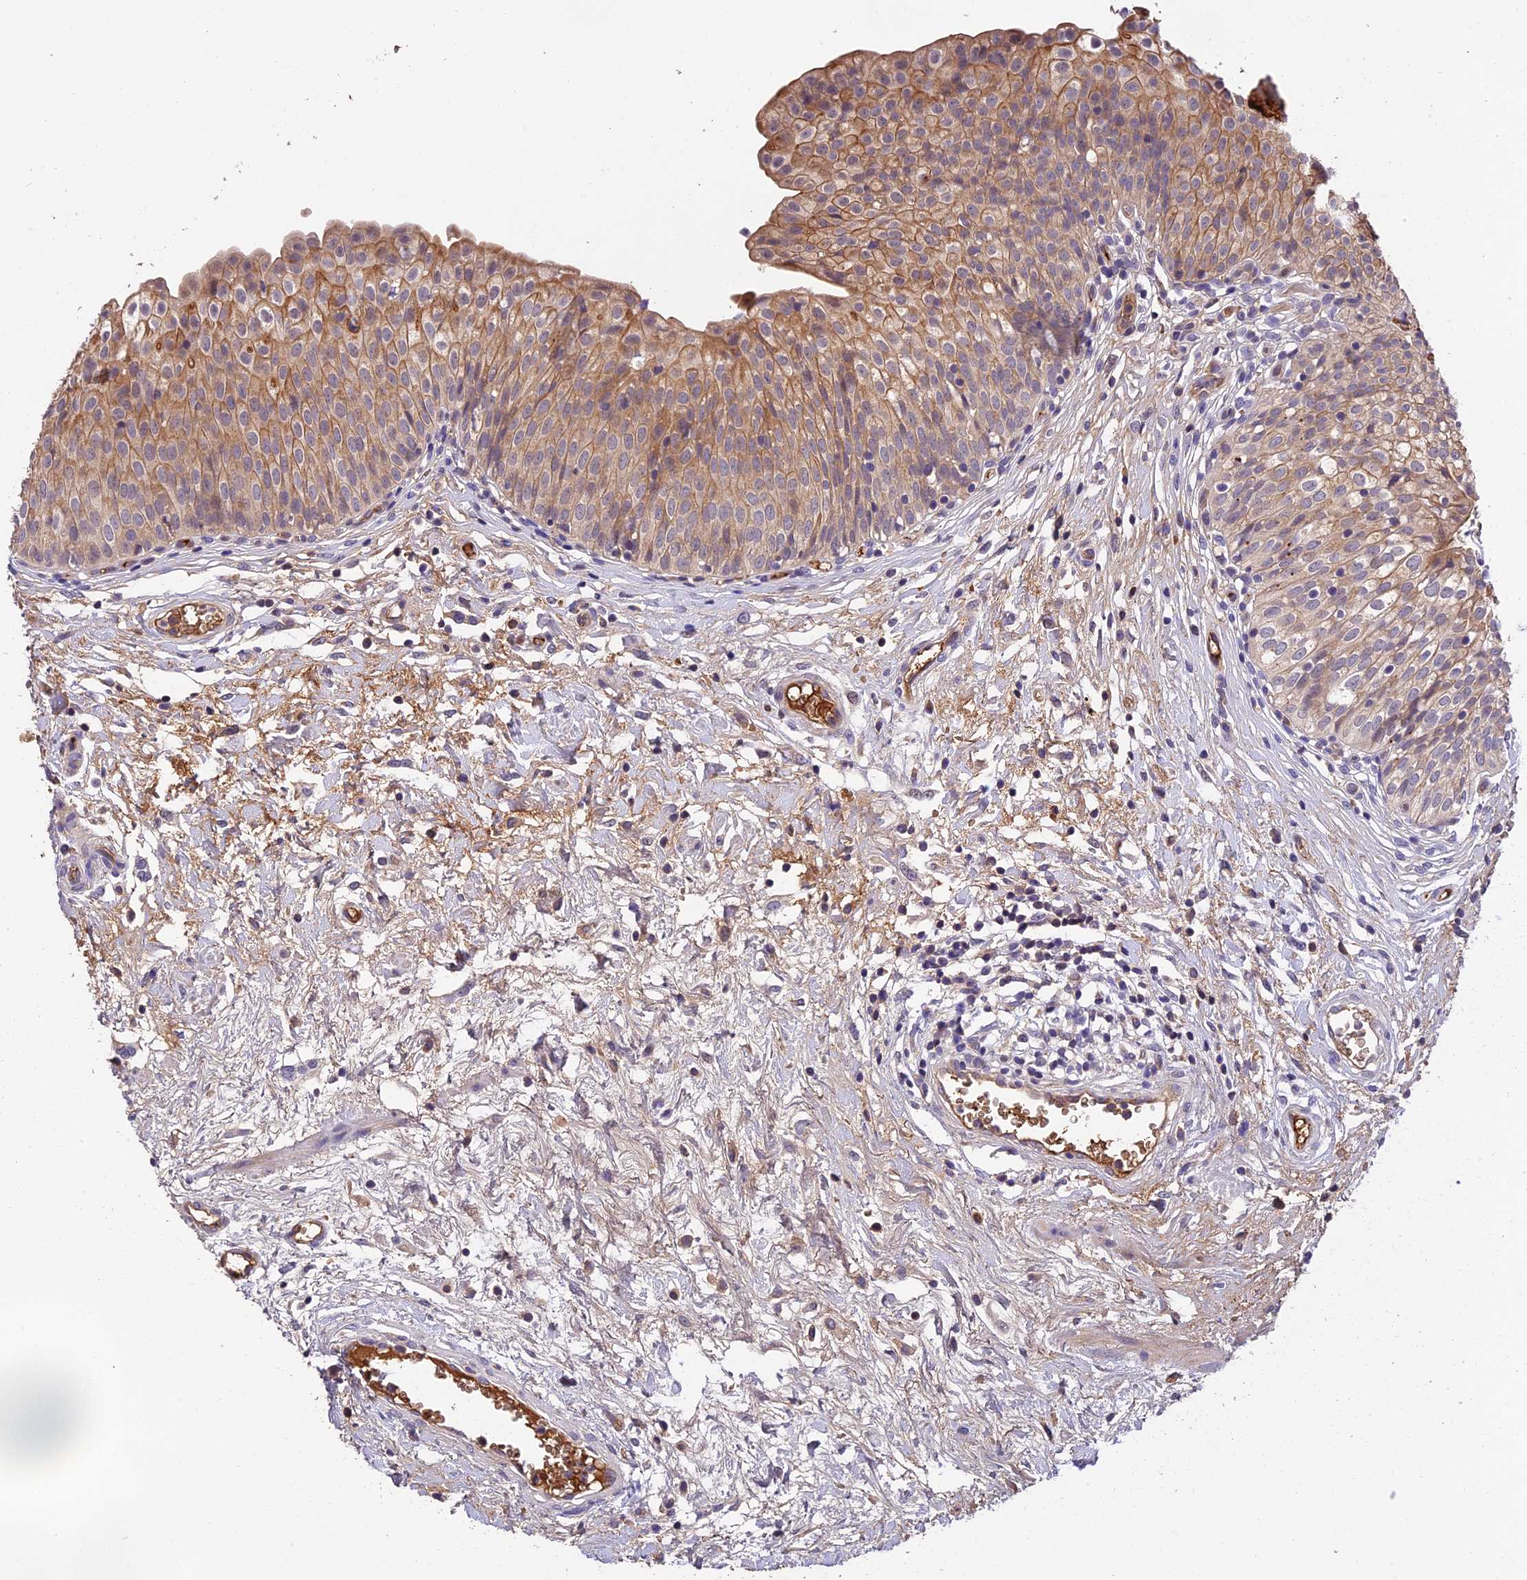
{"staining": {"intensity": "moderate", "quantity": ">75%", "location": "cytoplasmic/membranous"}, "tissue": "urinary bladder", "cell_type": "Urothelial cells", "image_type": "normal", "snomed": [{"axis": "morphology", "description": "Normal tissue, NOS"}, {"axis": "topography", "description": "Urinary bladder"}], "caption": "IHC photomicrograph of benign urinary bladder stained for a protein (brown), which demonstrates medium levels of moderate cytoplasmic/membranous positivity in about >75% of urothelial cells.", "gene": "PHAF1", "patient": {"sex": "male", "age": 55}}